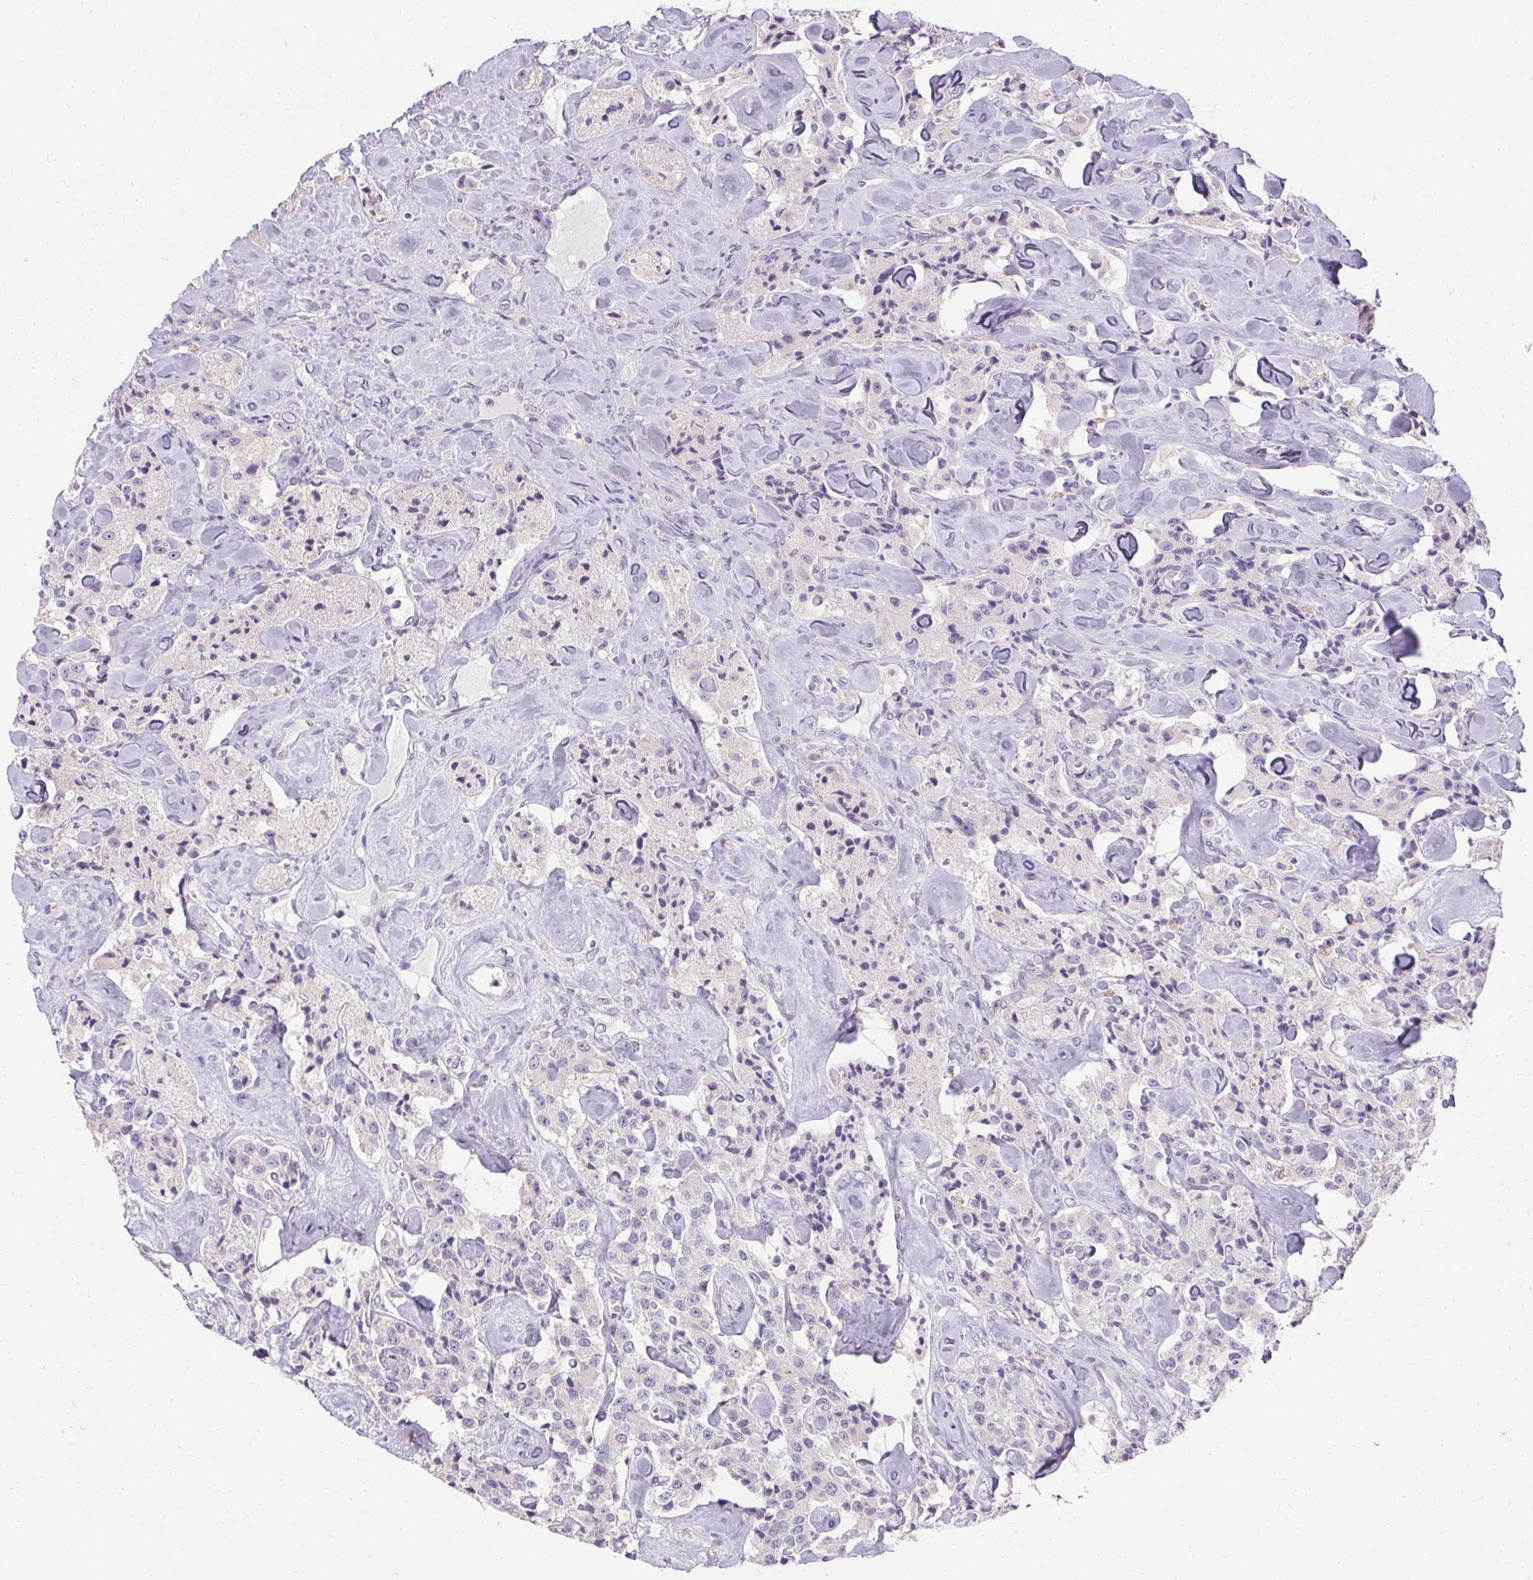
{"staining": {"intensity": "negative", "quantity": "none", "location": "none"}, "tissue": "carcinoid", "cell_type": "Tumor cells", "image_type": "cancer", "snomed": [{"axis": "morphology", "description": "Carcinoid, malignant, NOS"}, {"axis": "topography", "description": "Pancreas"}], "caption": "The photomicrograph exhibits no staining of tumor cells in malignant carcinoid.", "gene": "HSD17B3", "patient": {"sex": "male", "age": 41}}